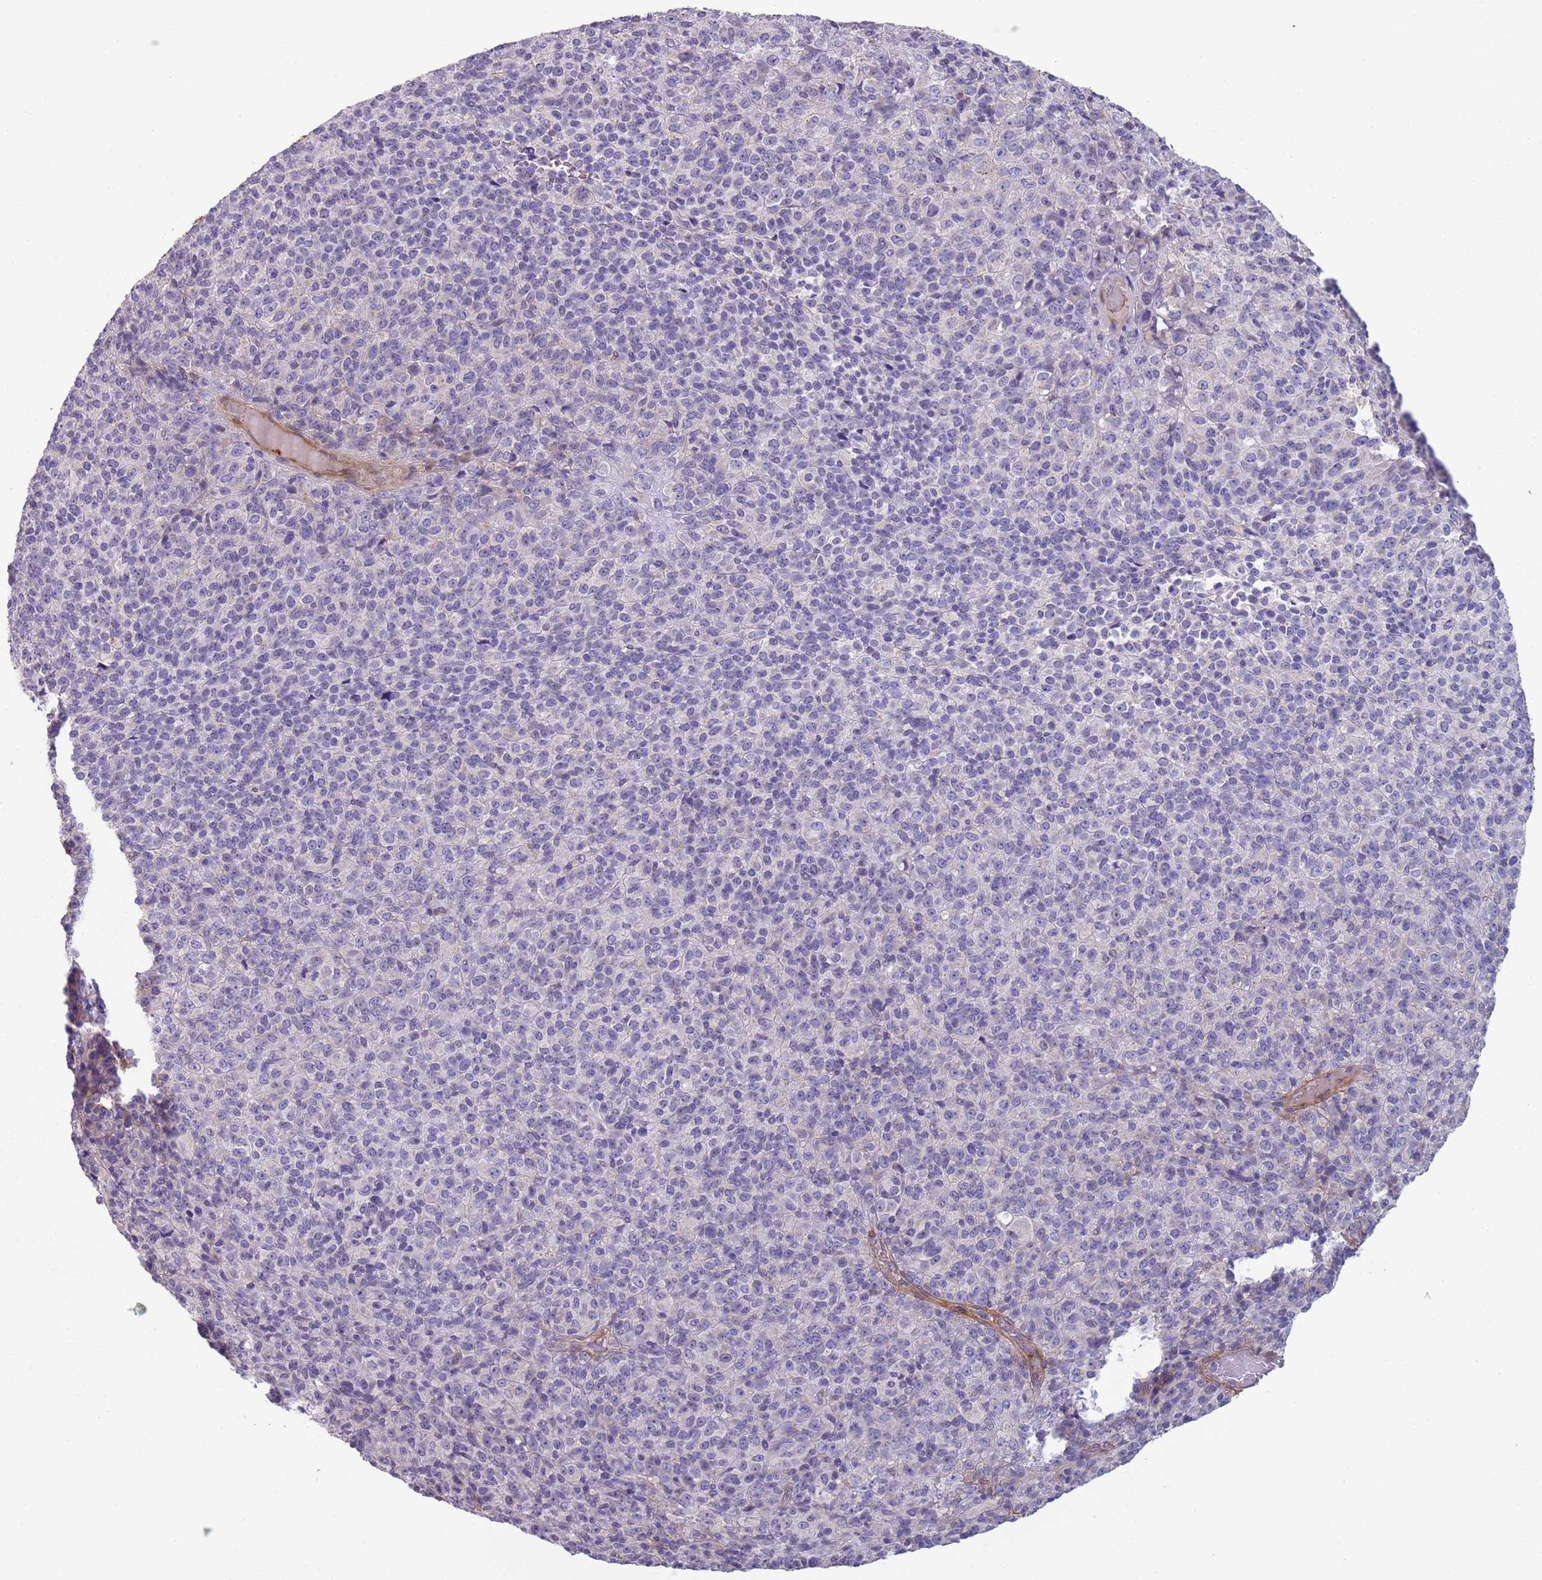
{"staining": {"intensity": "negative", "quantity": "none", "location": "none"}, "tissue": "melanoma", "cell_type": "Tumor cells", "image_type": "cancer", "snomed": [{"axis": "morphology", "description": "Malignant melanoma, Metastatic site"}, {"axis": "topography", "description": "Brain"}], "caption": "Protein analysis of melanoma displays no significant staining in tumor cells. The staining is performed using DAB (3,3'-diaminobenzidine) brown chromogen with nuclei counter-stained in using hematoxylin.", "gene": "TINAGL1", "patient": {"sex": "female", "age": 56}}